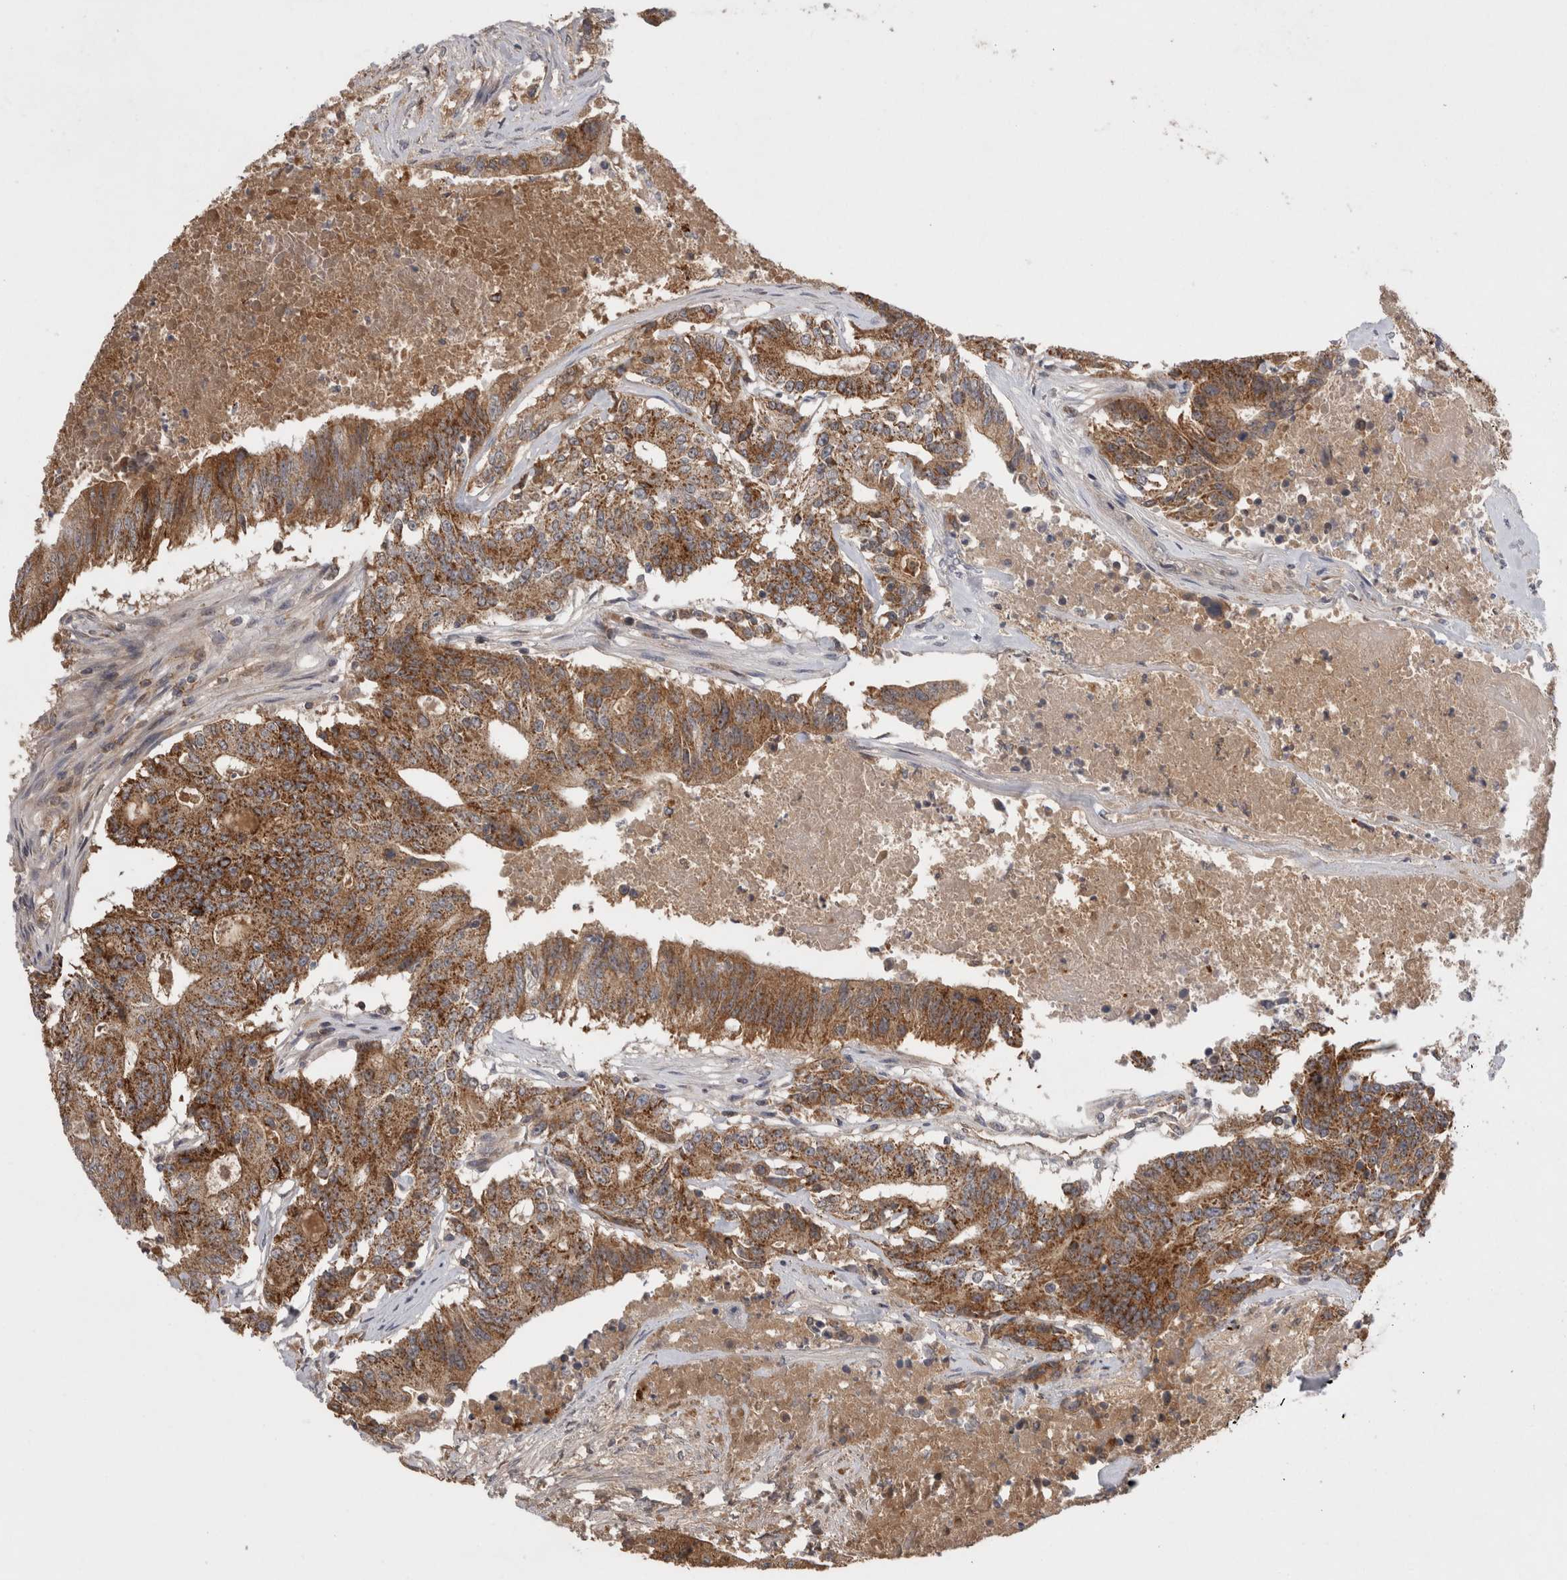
{"staining": {"intensity": "strong", "quantity": ">75%", "location": "cytoplasmic/membranous"}, "tissue": "colorectal cancer", "cell_type": "Tumor cells", "image_type": "cancer", "snomed": [{"axis": "morphology", "description": "Adenocarcinoma, NOS"}, {"axis": "topography", "description": "Colon"}], "caption": "Colorectal cancer (adenocarcinoma) stained for a protein (brown) shows strong cytoplasmic/membranous positive staining in approximately >75% of tumor cells.", "gene": "DARS2", "patient": {"sex": "female", "age": 77}}